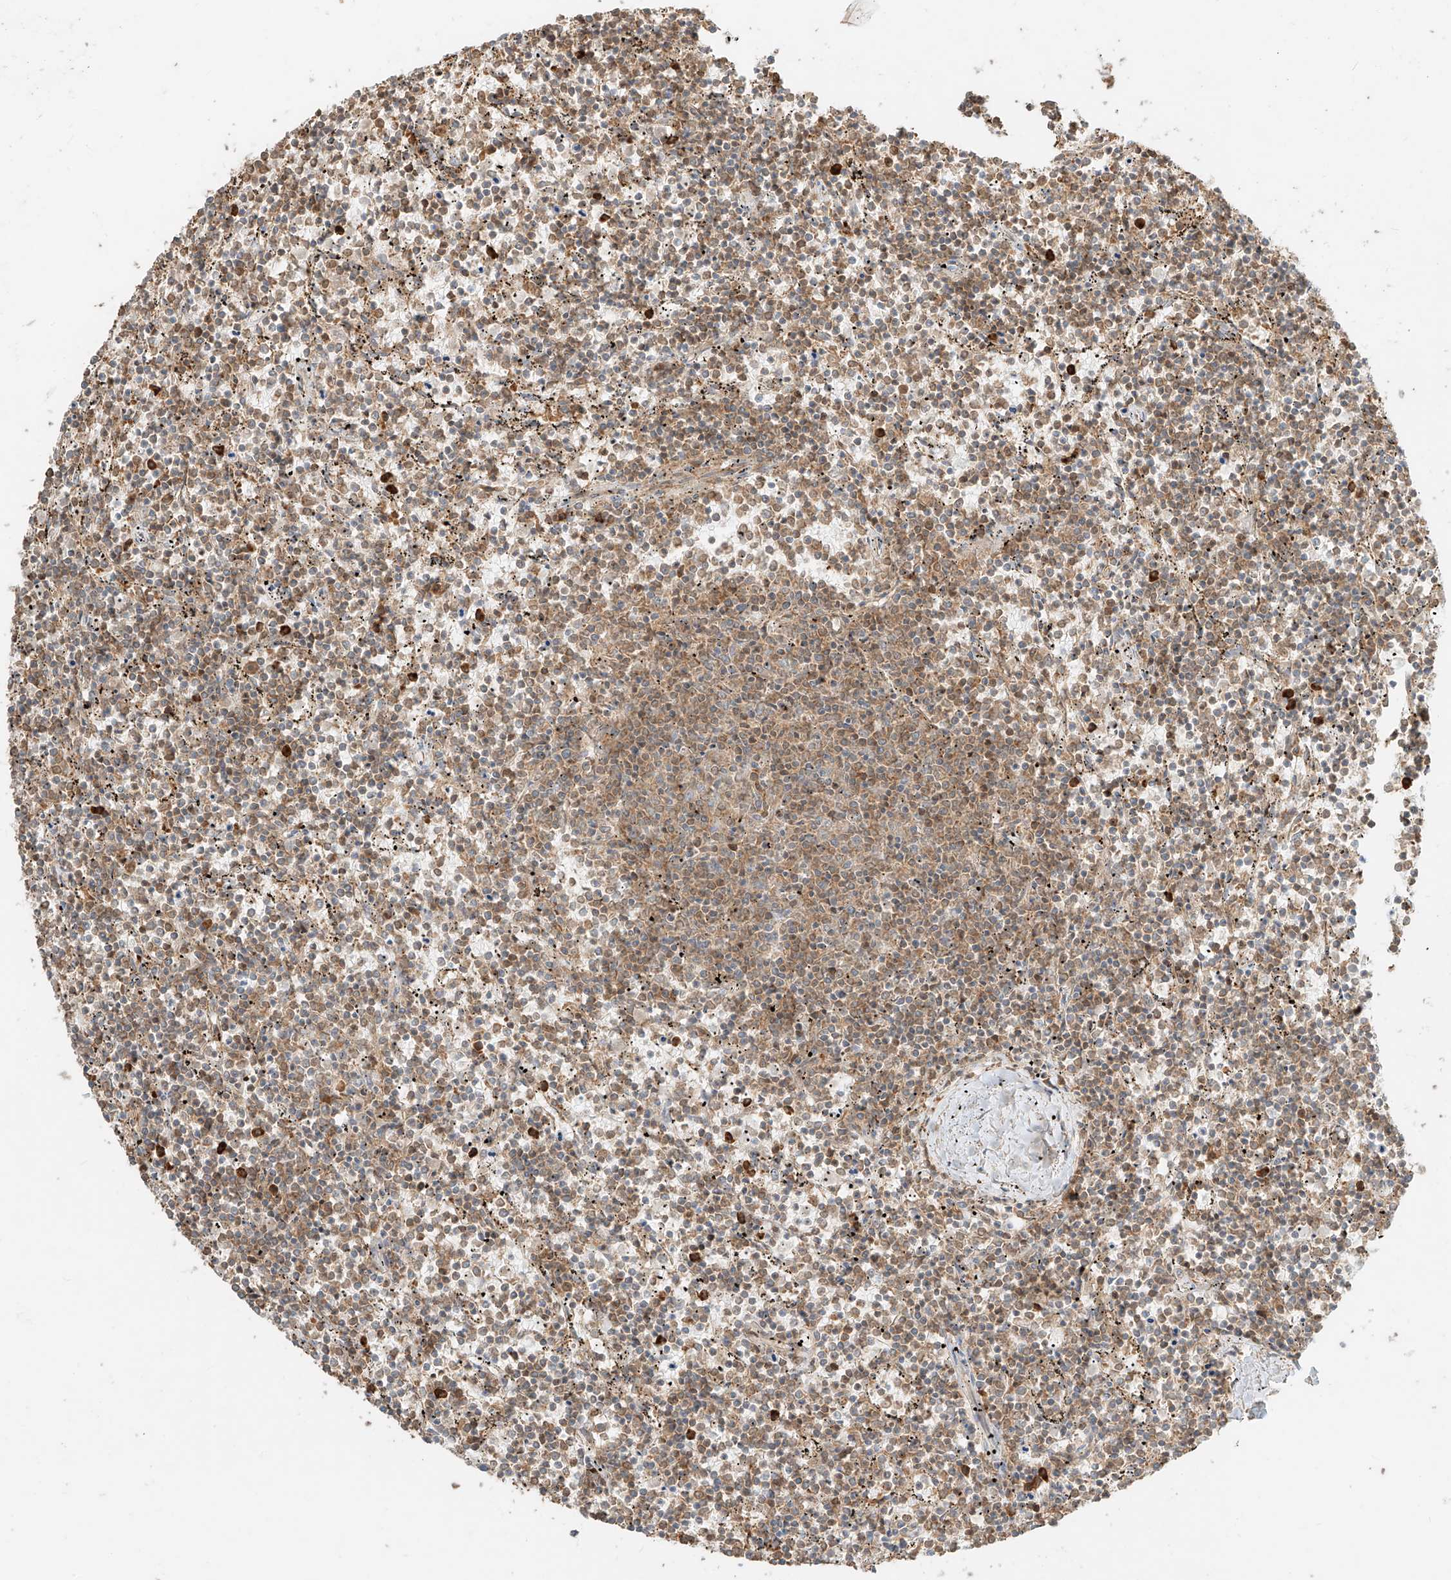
{"staining": {"intensity": "weak", "quantity": "25%-75%", "location": "cytoplasmic/membranous"}, "tissue": "lymphoma", "cell_type": "Tumor cells", "image_type": "cancer", "snomed": [{"axis": "morphology", "description": "Malignant lymphoma, non-Hodgkin's type, Low grade"}, {"axis": "topography", "description": "Spleen"}], "caption": "Weak cytoplasmic/membranous expression for a protein is present in about 25%-75% of tumor cells of lymphoma using immunohistochemistry.", "gene": "CCDC115", "patient": {"sex": "female", "age": 50}}